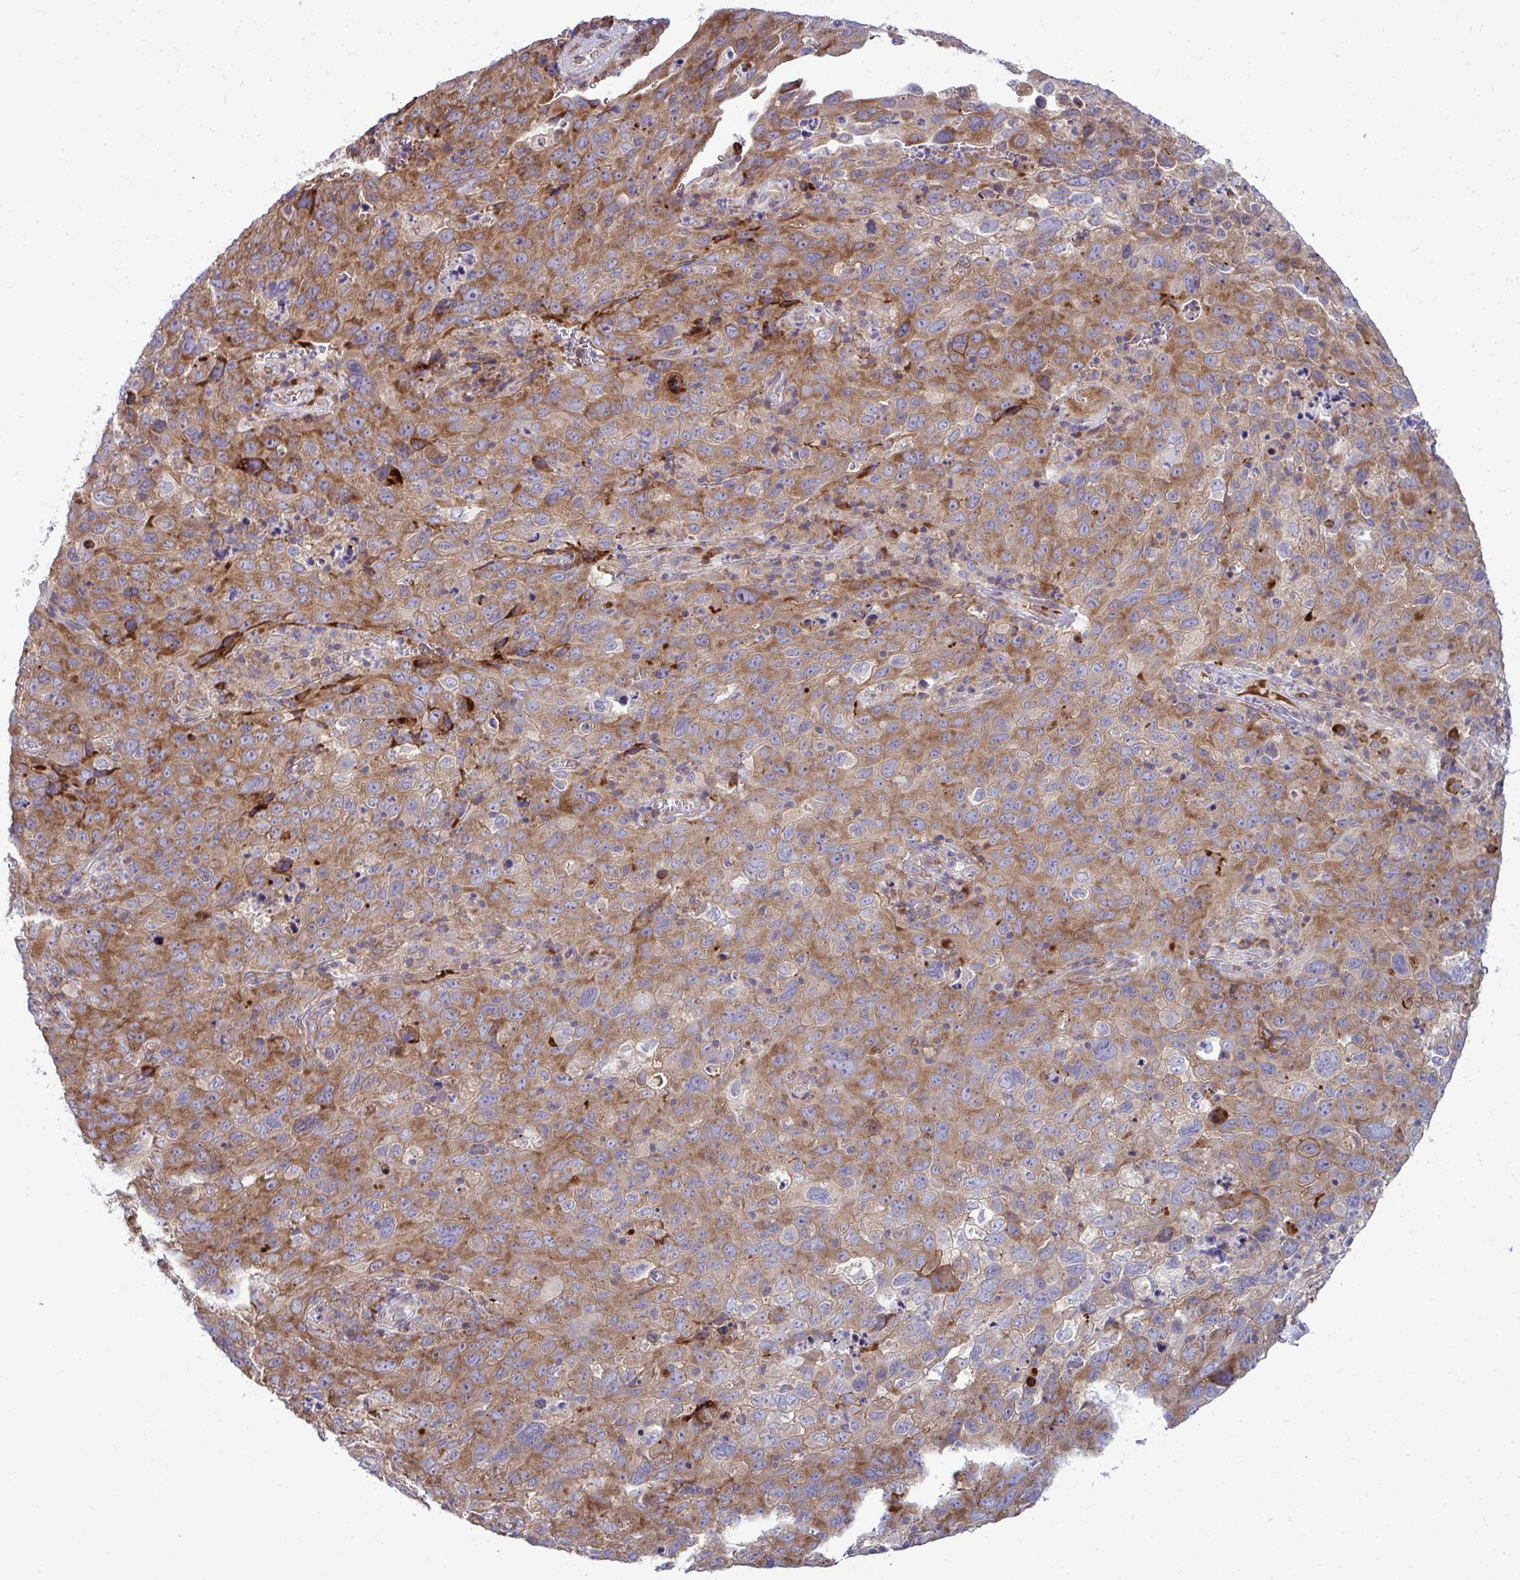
{"staining": {"intensity": "moderate", "quantity": ">75%", "location": "cytoplasmic/membranous"}, "tissue": "cervical cancer", "cell_type": "Tumor cells", "image_type": "cancer", "snomed": [{"axis": "morphology", "description": "Squamous cell carcinoma, NOS"}, {"axis": "topography", "description": "Cervix"}], "caption": "The photomicrograph shows a brown stain indicating the presence of a protein in the cytoplasmic/membranous of tumor cells in cervical cancer. The staining is performed using DAB (3,3'-diaminobenzidine) brown chromogen to label protein expression. The nuclei are counter-stained blue using hematoxylin.", "gene": "GFPT2", "patient": {"sex": "female", "age": 44}}